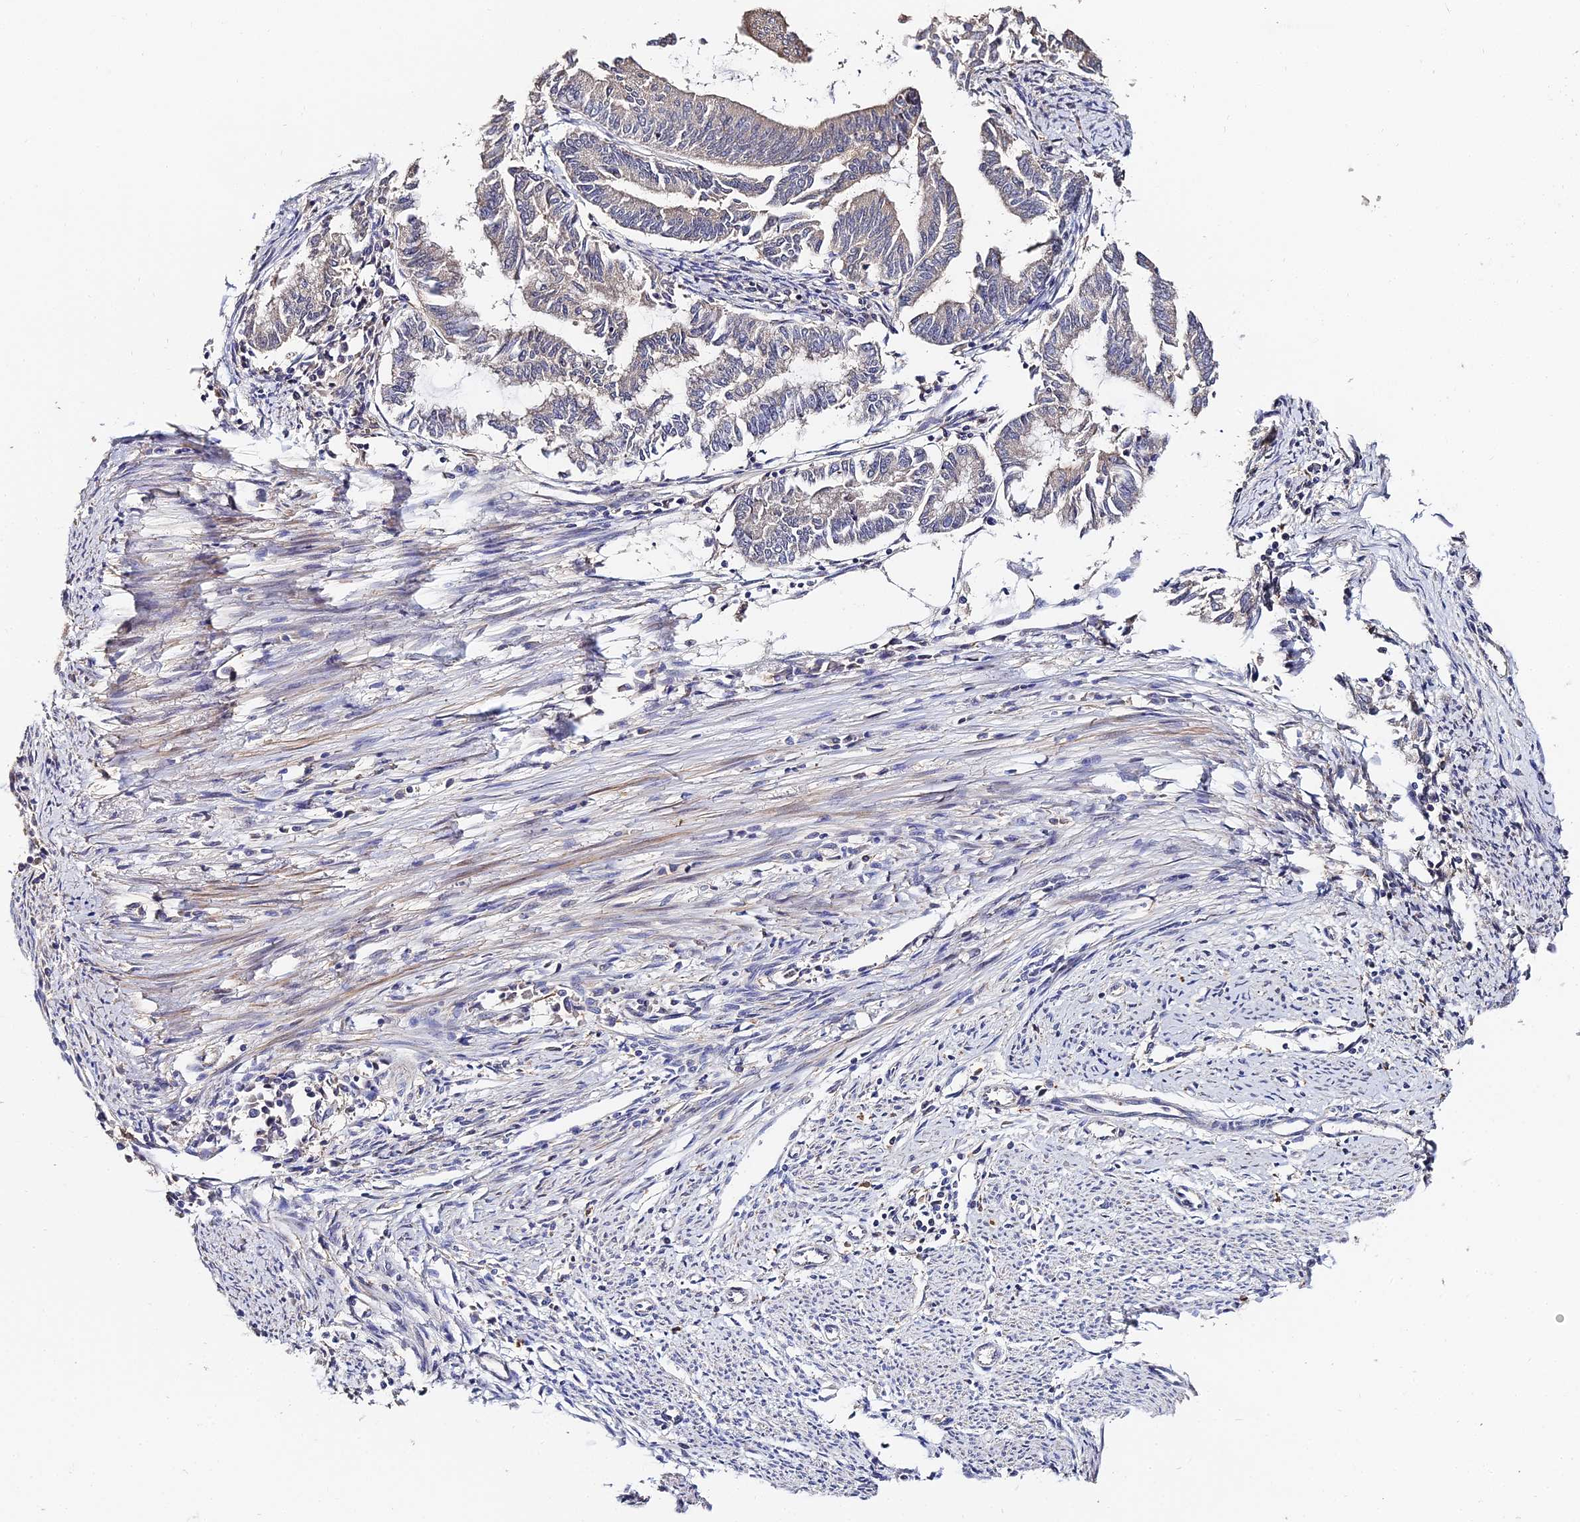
{"staining": {"intensity": "weak", "quantity": "<25%", "location": "cytoplasmic/membranous,nuclear"}, "tissue": "endometrial cancer", "cell_type": "Tumor cells", "image_type": "cancer", "snomed": [{"axis": "morphology", "description": "Adenocarcinoma, NOS"}, {"axis": "topography", "description": "Endometrium"}], "caption": "High power microscopy micrograph of an IHC image of endometrial cancer, revealing no significant positivity in tumor cells.", "gene": "LSM5", "patient": {"sex": "female", "age": 79}}